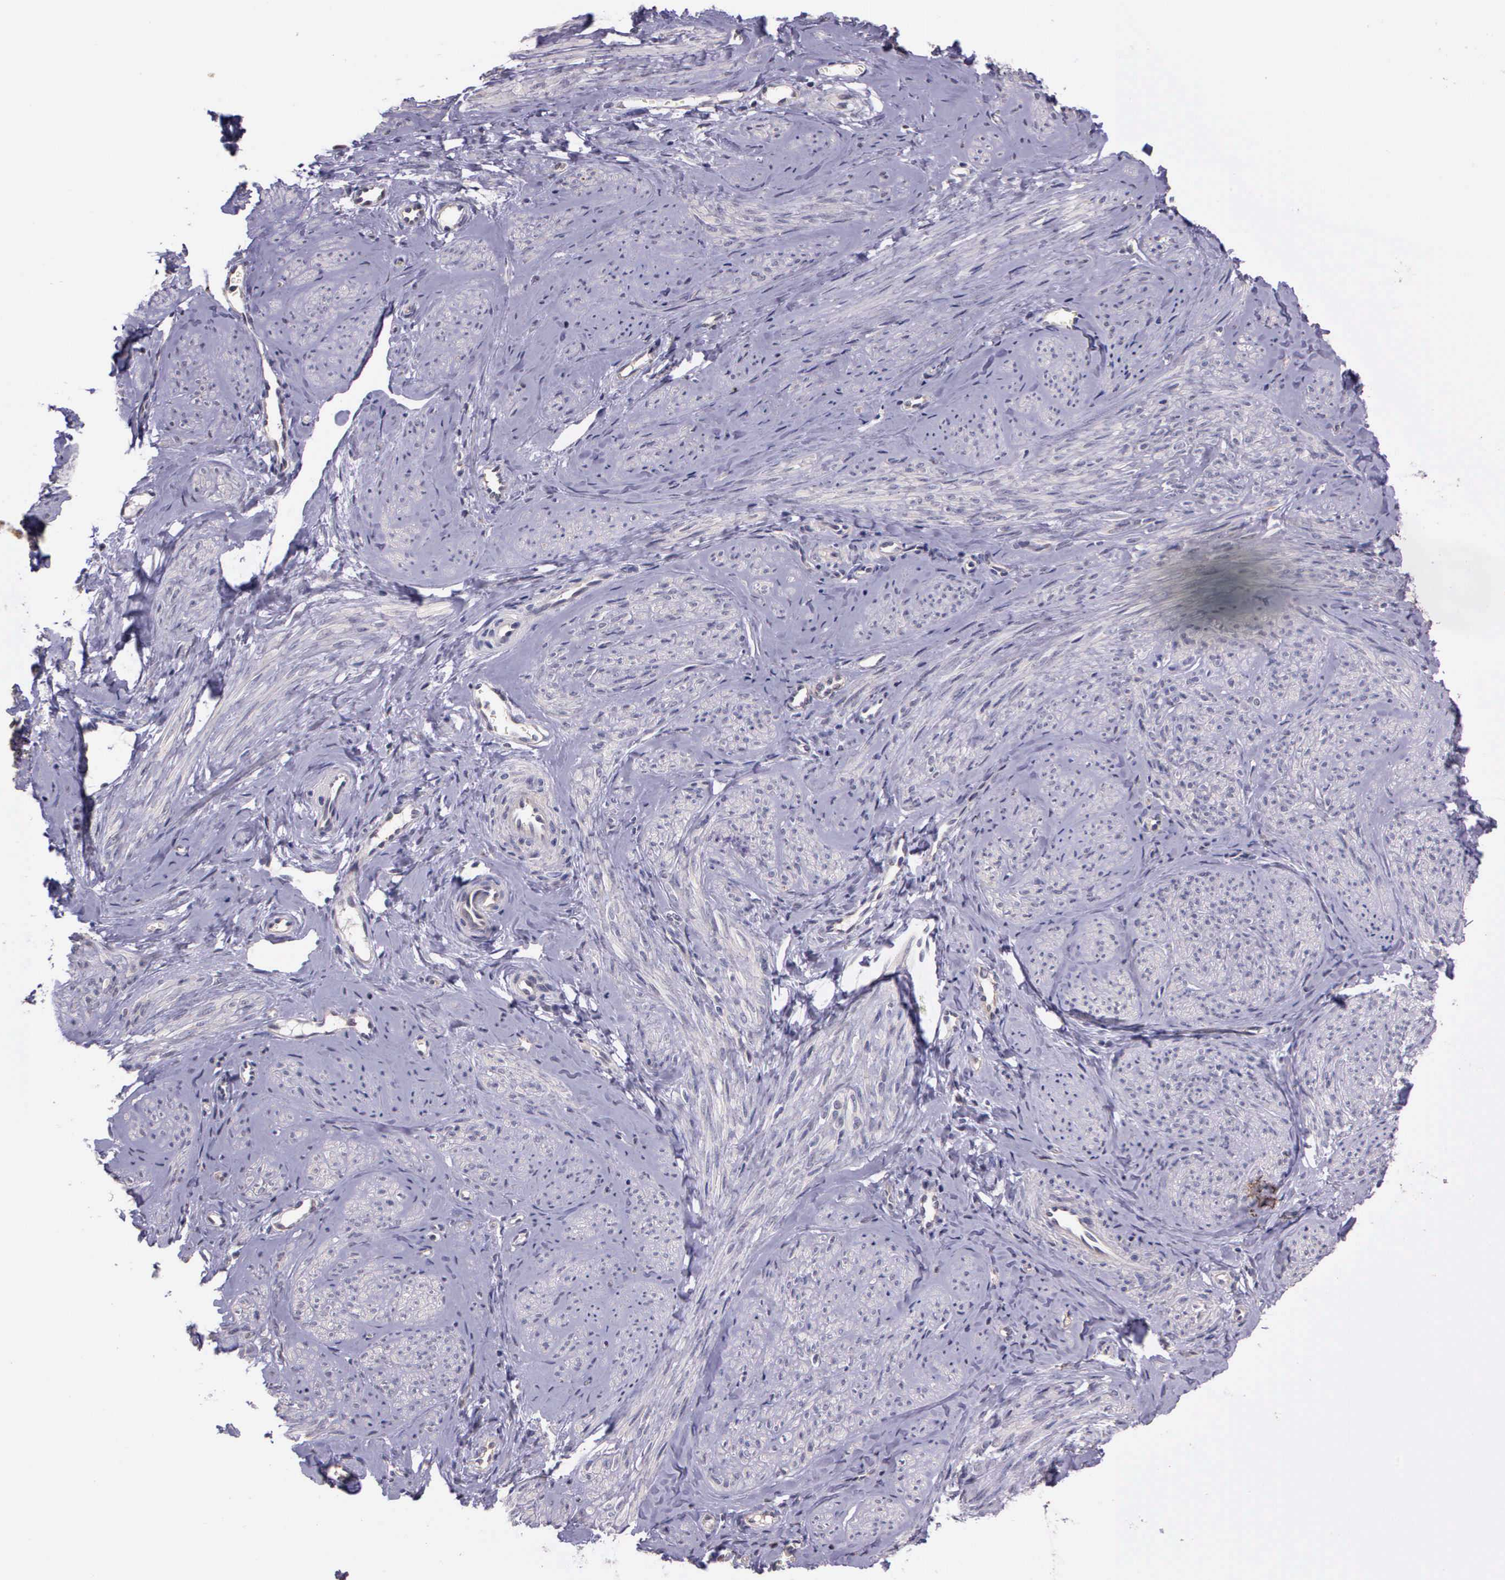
{"staining": {"intensity": "negative", "quantity": "none", "location": "none"}, "tissue": "smooth muscle", "cell_type": "Smooth muscle cells", "image_type": "normal", "snomed": [{"axis": "morphology", "description": "Normal tissue, NOS"}, {"axis": "topography", "description": "Uterus"}], "caption": "Protein analysis of benign smooth muscle reveals no significant staining in smooth muscle cells. The staining was performed using DAB (3,3'-diaminobenzidine) to visualize the protein expression in brown, while the nuclei were stained in blue with hematoxylin (Magnification: 20x).", "gene": "IGBP1P2", "patient": {"sex": "female", "age": 45}}